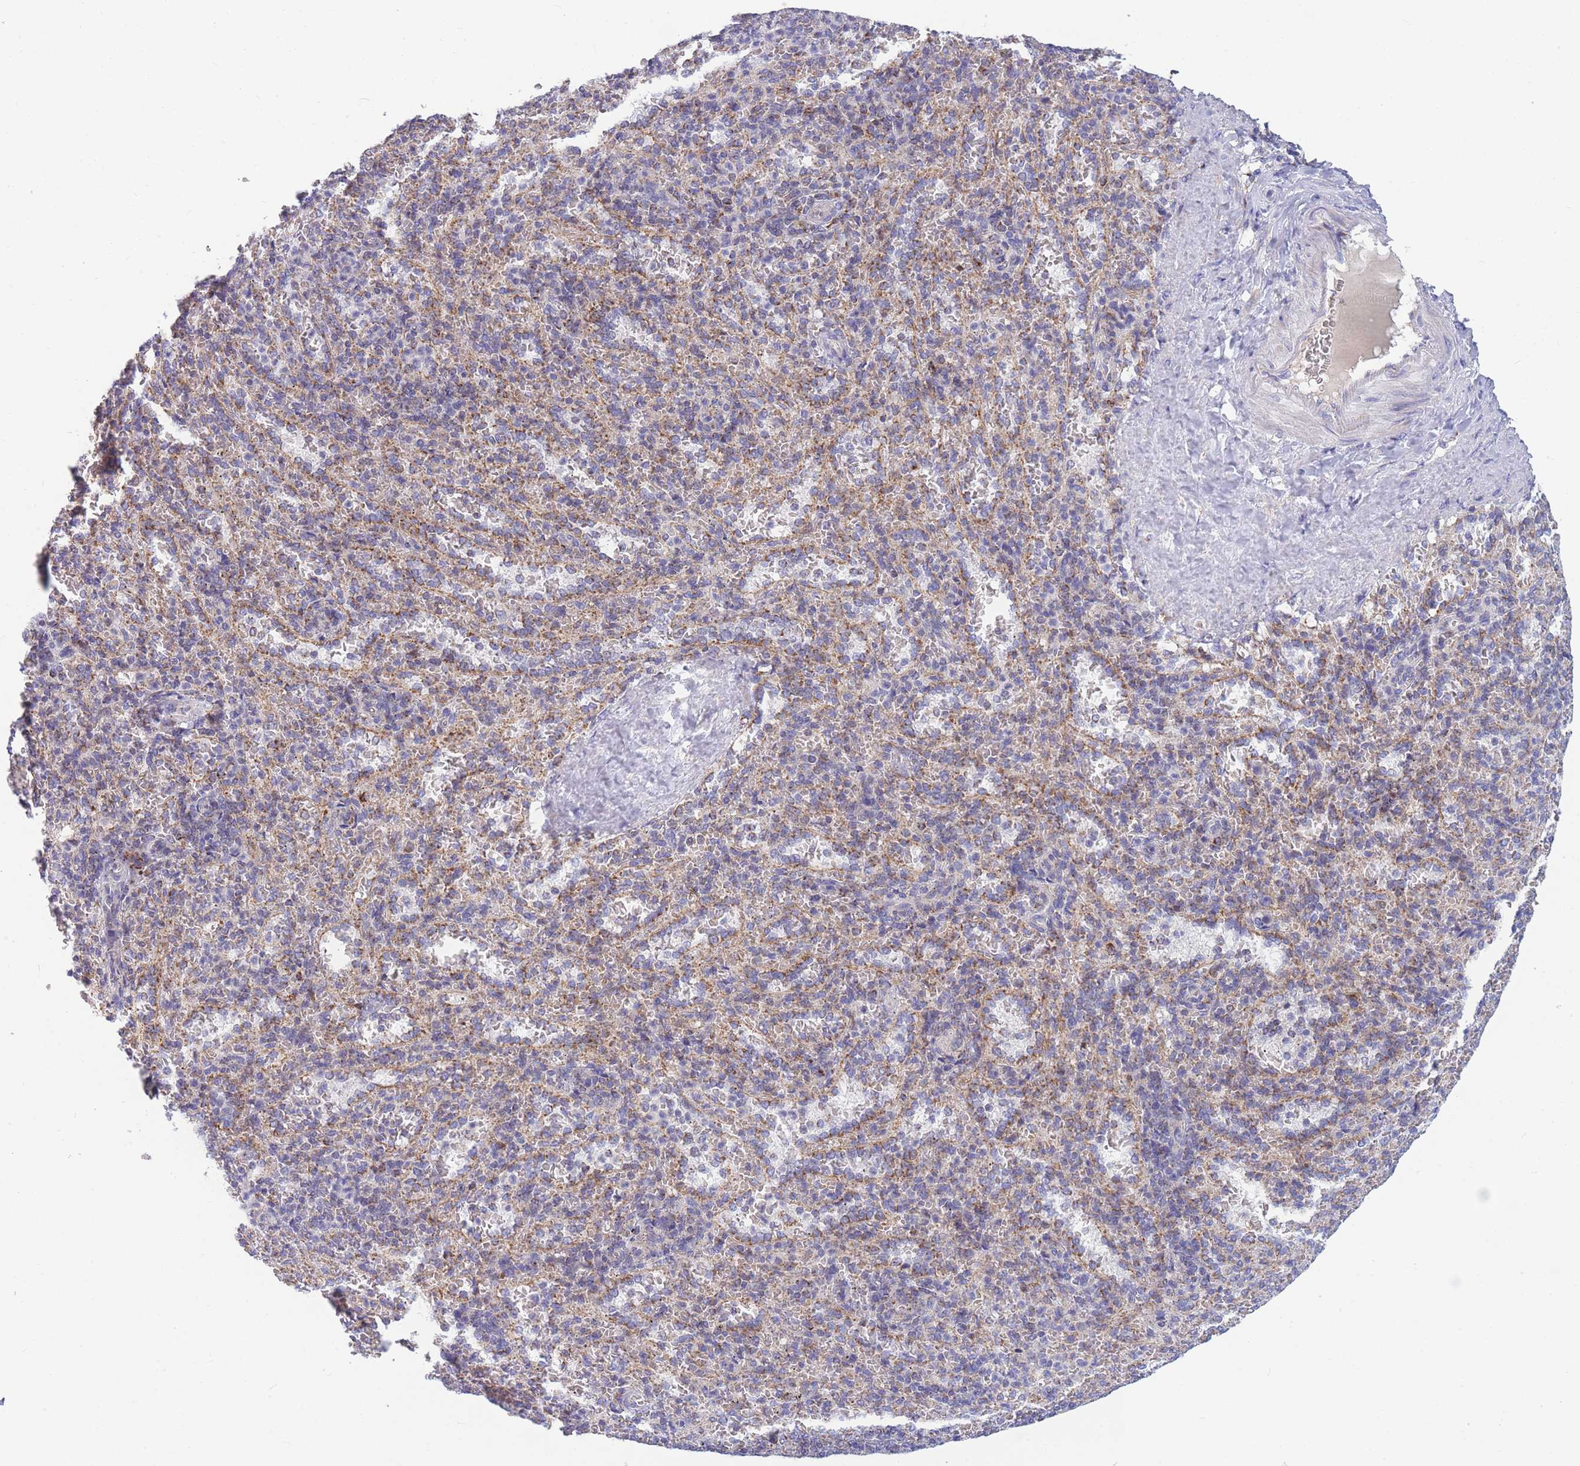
{"staining": {"intensity": "negative", "quantity": "none", "location": "none"}, "tissue": "spleen", "cell_type": "Cells in red pulp", "image_type": "normal", "snomed": [{"axis": "morphology", "description": "Normal tissue, NOS"}, {"axis": "topography", "description": "Spleen"}], "caption": "This is an IHC histopathology image of unremarkable spleen. There is no positivity in cells in red pulp.", "gene": "MRPS11", "patient": {"sex": "female", "age": 21}}